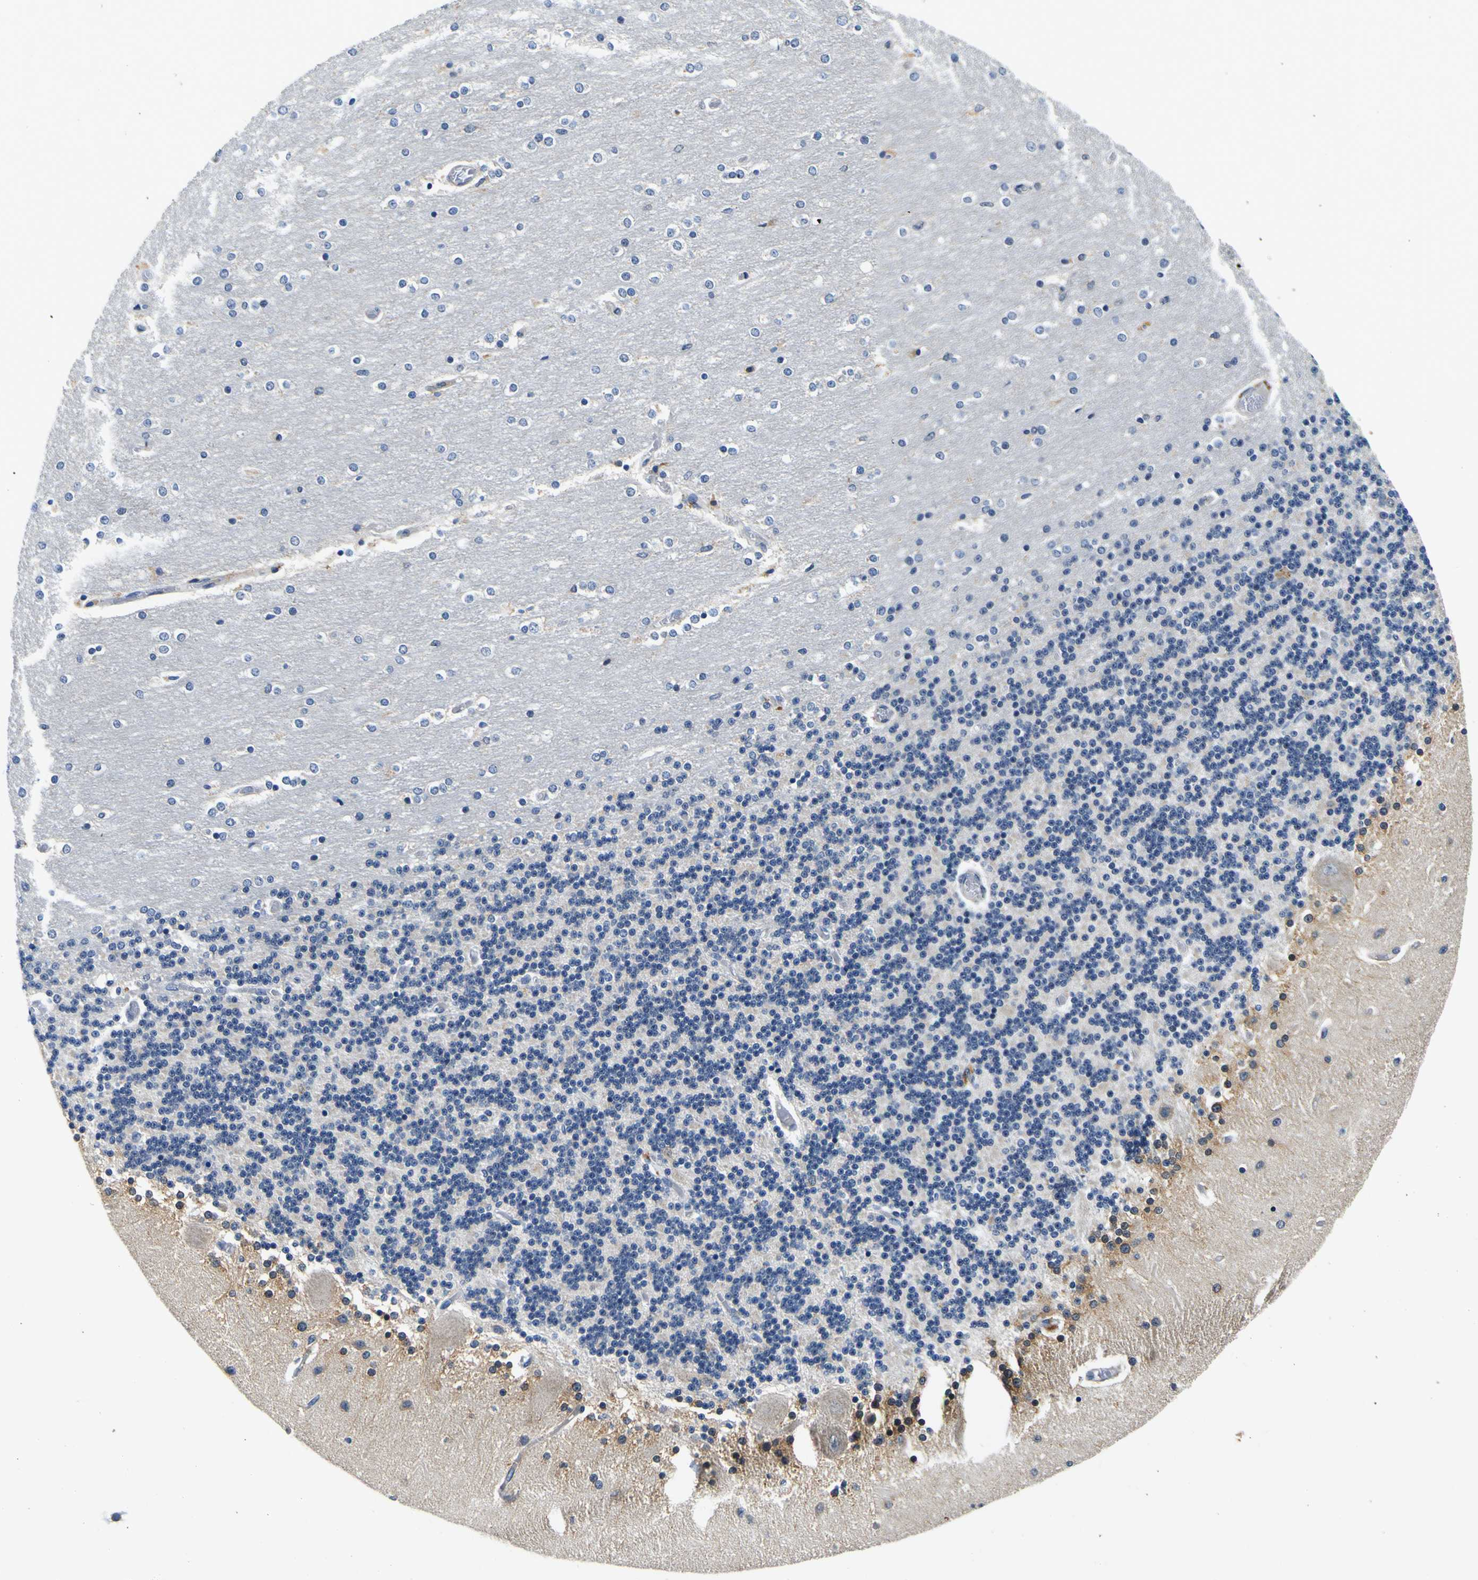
{"staining": {"intensity": "weak", "quantity": "<25%", "location": "cytoplasmic/membranous"}, "tissue": "cerebellum", "cell_type": "Cells in granular layer", "image_type": "normal", "snomed": [{"axis": "morphology", "description": "Normal tissue, NOS"}, {"axis": "topography", "description": "Cerebellum"}], "caption": "There is no significant expression in cells in granular layer of cerebellum. Nuclei are stained in blue.", "gene": "TNIK", "patient": {"sex": "female", "age": 54}}